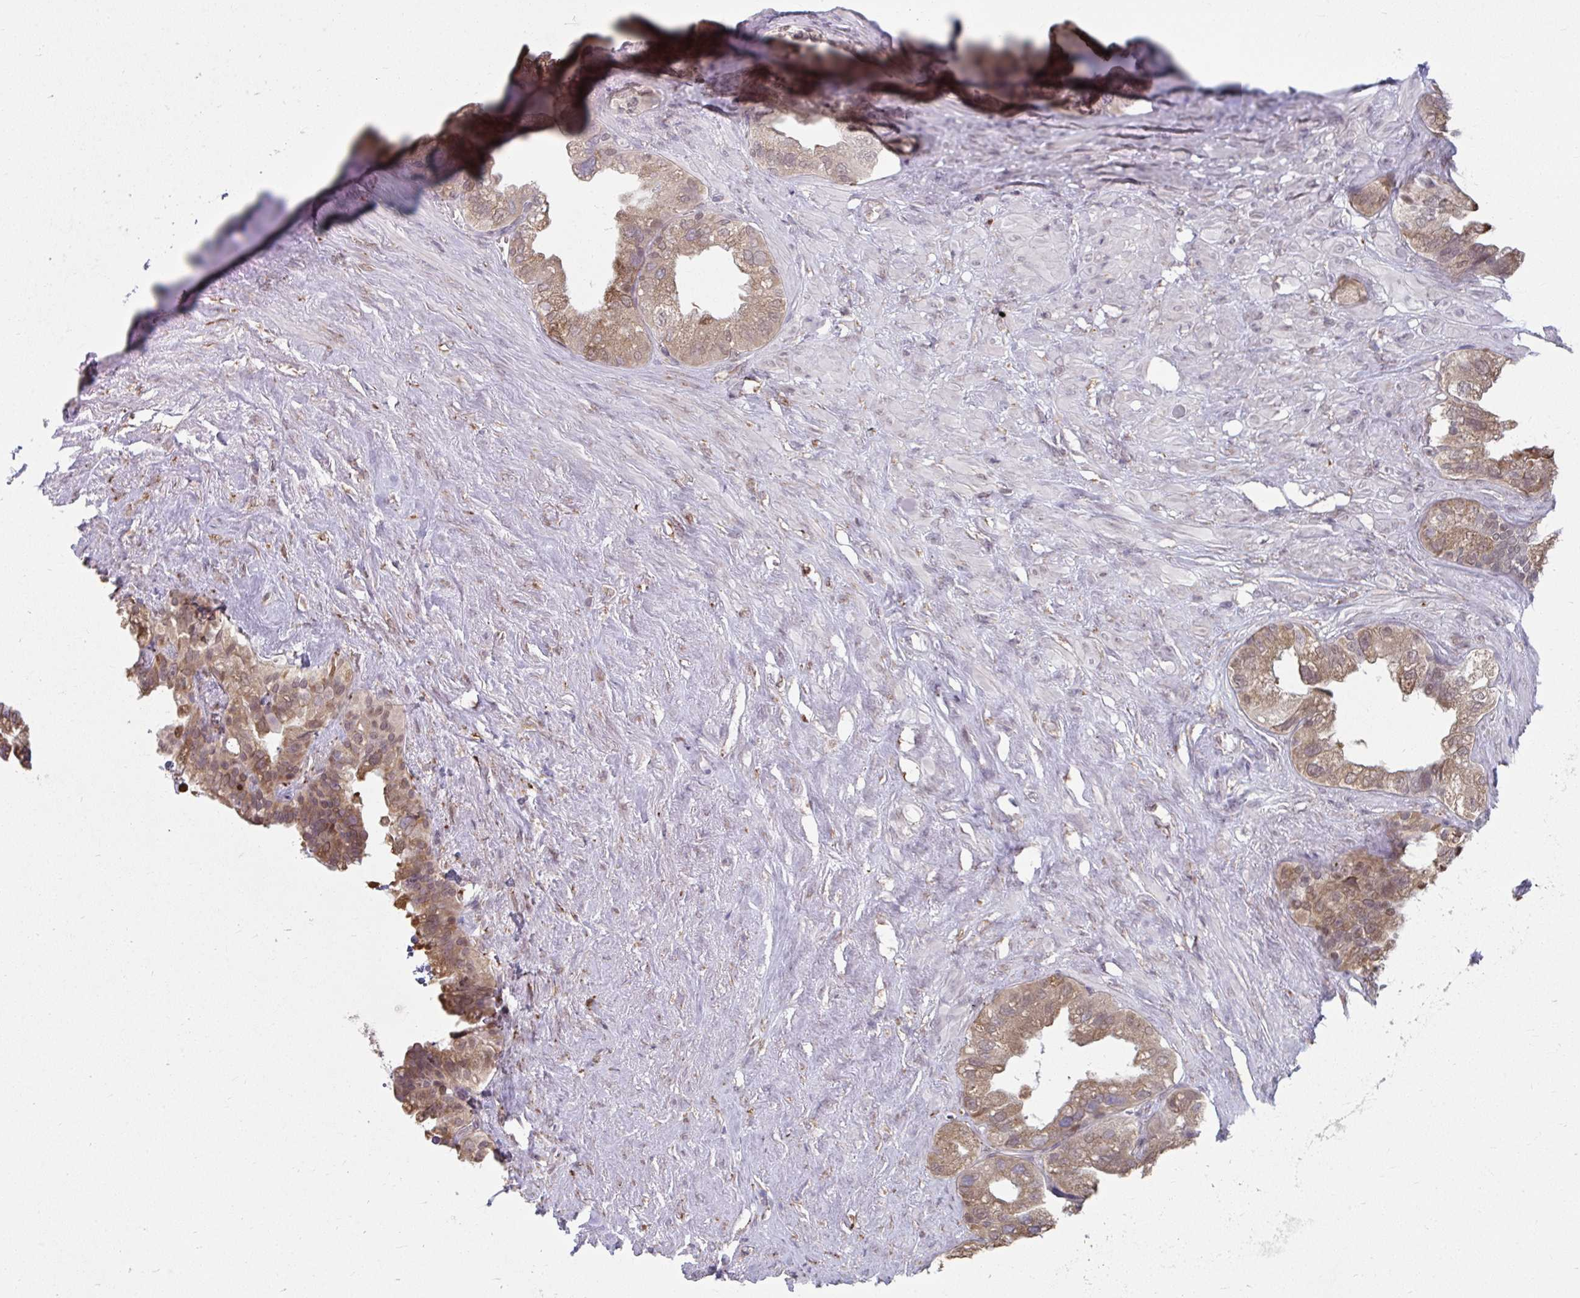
{"staining": {"intensity": "moderate", "quantity": "25%-75%", "location": "cytoplasmic/membranous,nuclear"}, "tissue": "seminal vesicle", "cell_type": "Glandular cells", "image_type": "normal", "snomed": [{"axis": "morphology", "description": "Normal tissue, NOS"}, {"axis": "topography", "description": "Seminal veicle"}, {"axis": "topography", "description": "Peripheral nerve tissue"}], "caption": "Protein expression analysis of normal seminal vesicle reveals moderate cytoplasmic/membranous,nuclear positivity in approximately 25%-75% of glandular cells. (Brightfield microscopy of DAB IHC at high magnification).", "gene": "NMNAT1", "patient": {"sex": "male", "age": 76}}